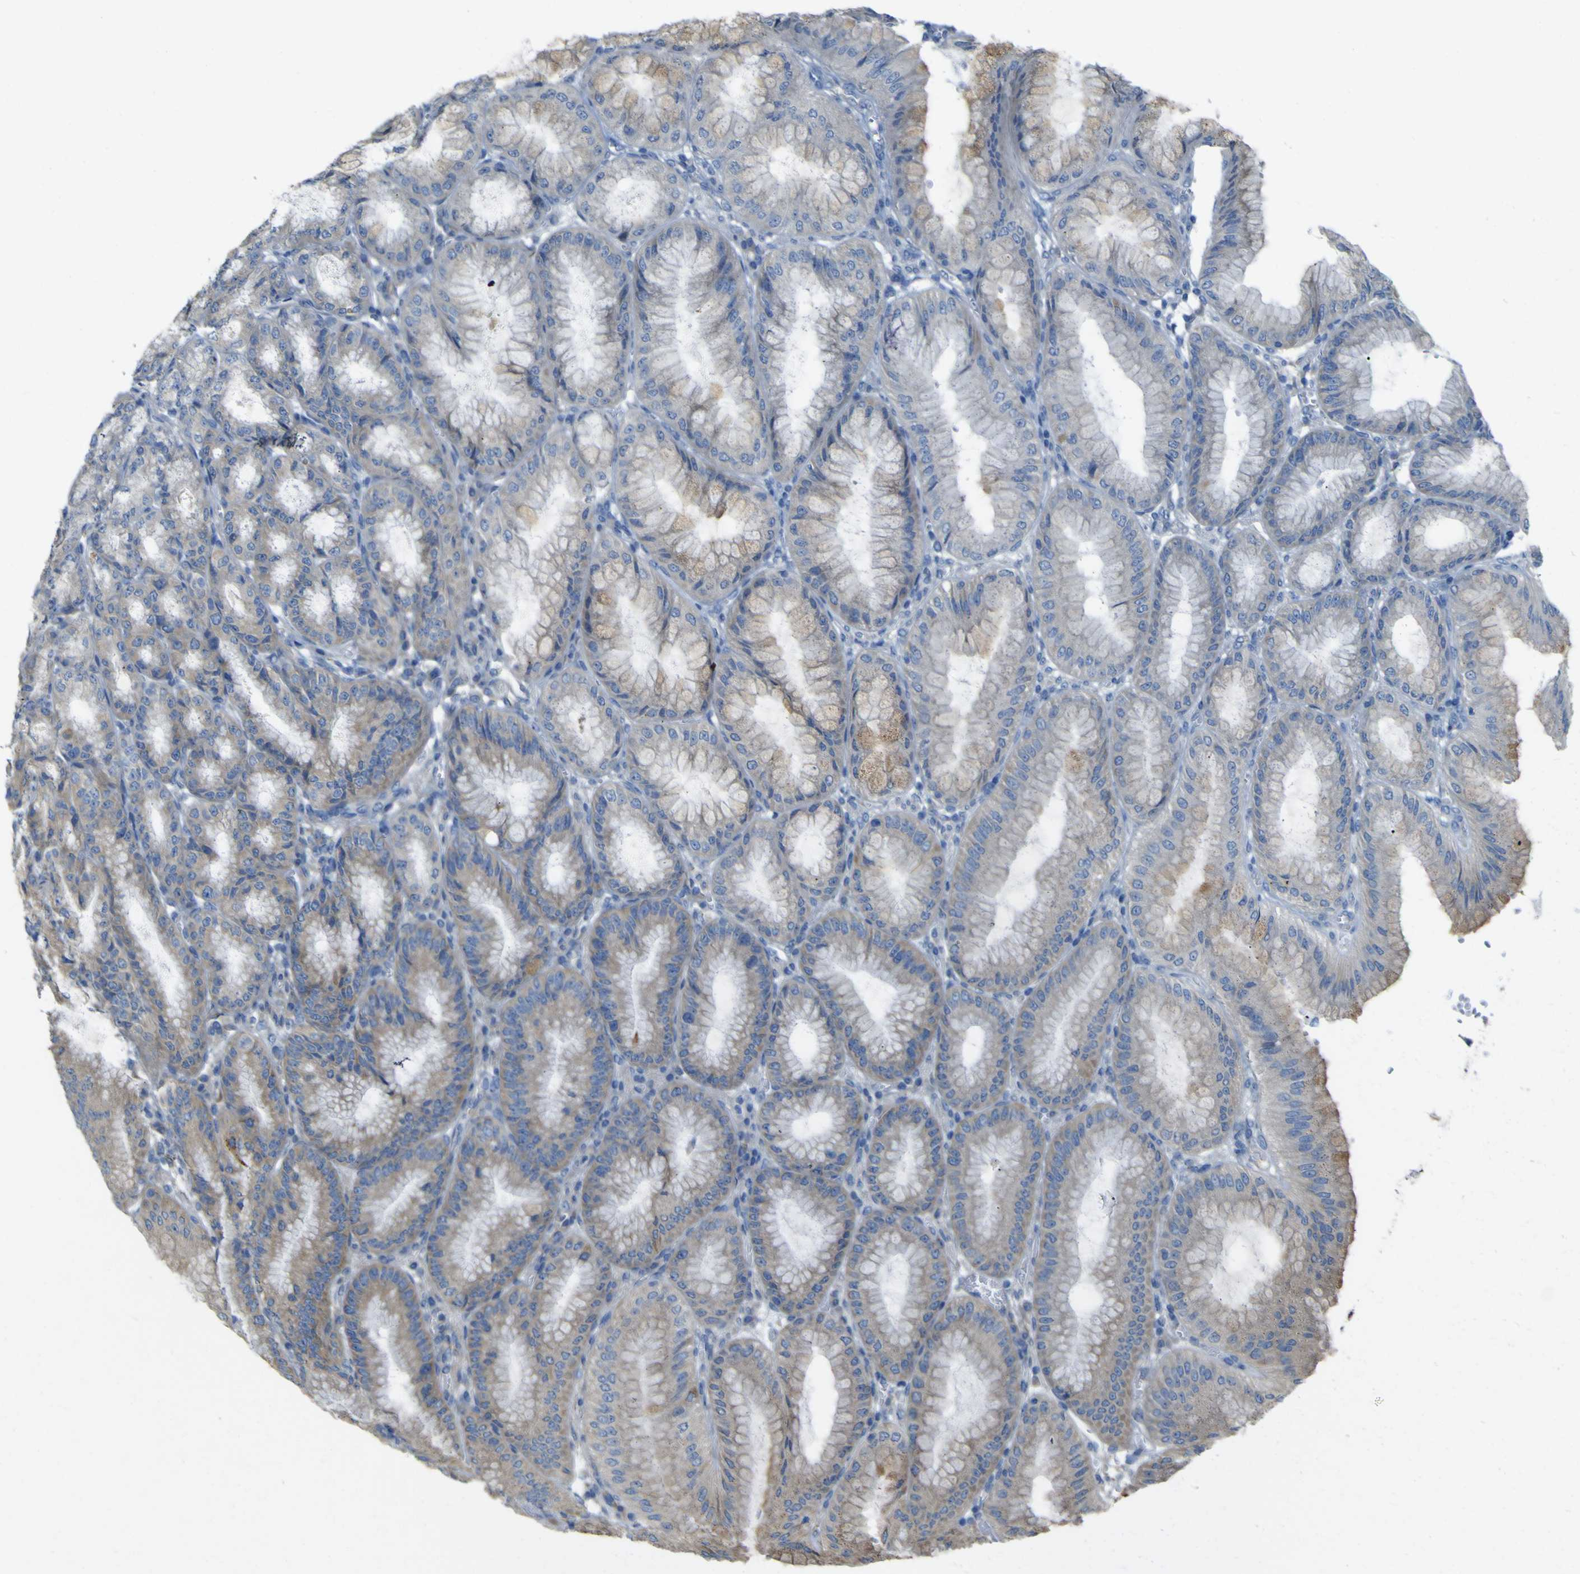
{"staining": {"intensity": "moderate", "quantity": "25%-75%", "location": "cytoplasmic/membranous"}, "tissue": "stomach", "cell_type": "Glandular cells", "image_type": "normal", "snomed": [{"axis": "morphology", "description": "Normal tissue, NOS"}, {"axis": "topography", "description": "Stomach, lower"}], "caption": "Moderate cytoplasmic/membranous staining for a protein is seen in about 25%-75% of glandular cells of benign stomach using immunohistochemistry (IHC).", "gene": "MYEOV", "patient": {"sex": "male", "age": 71}}